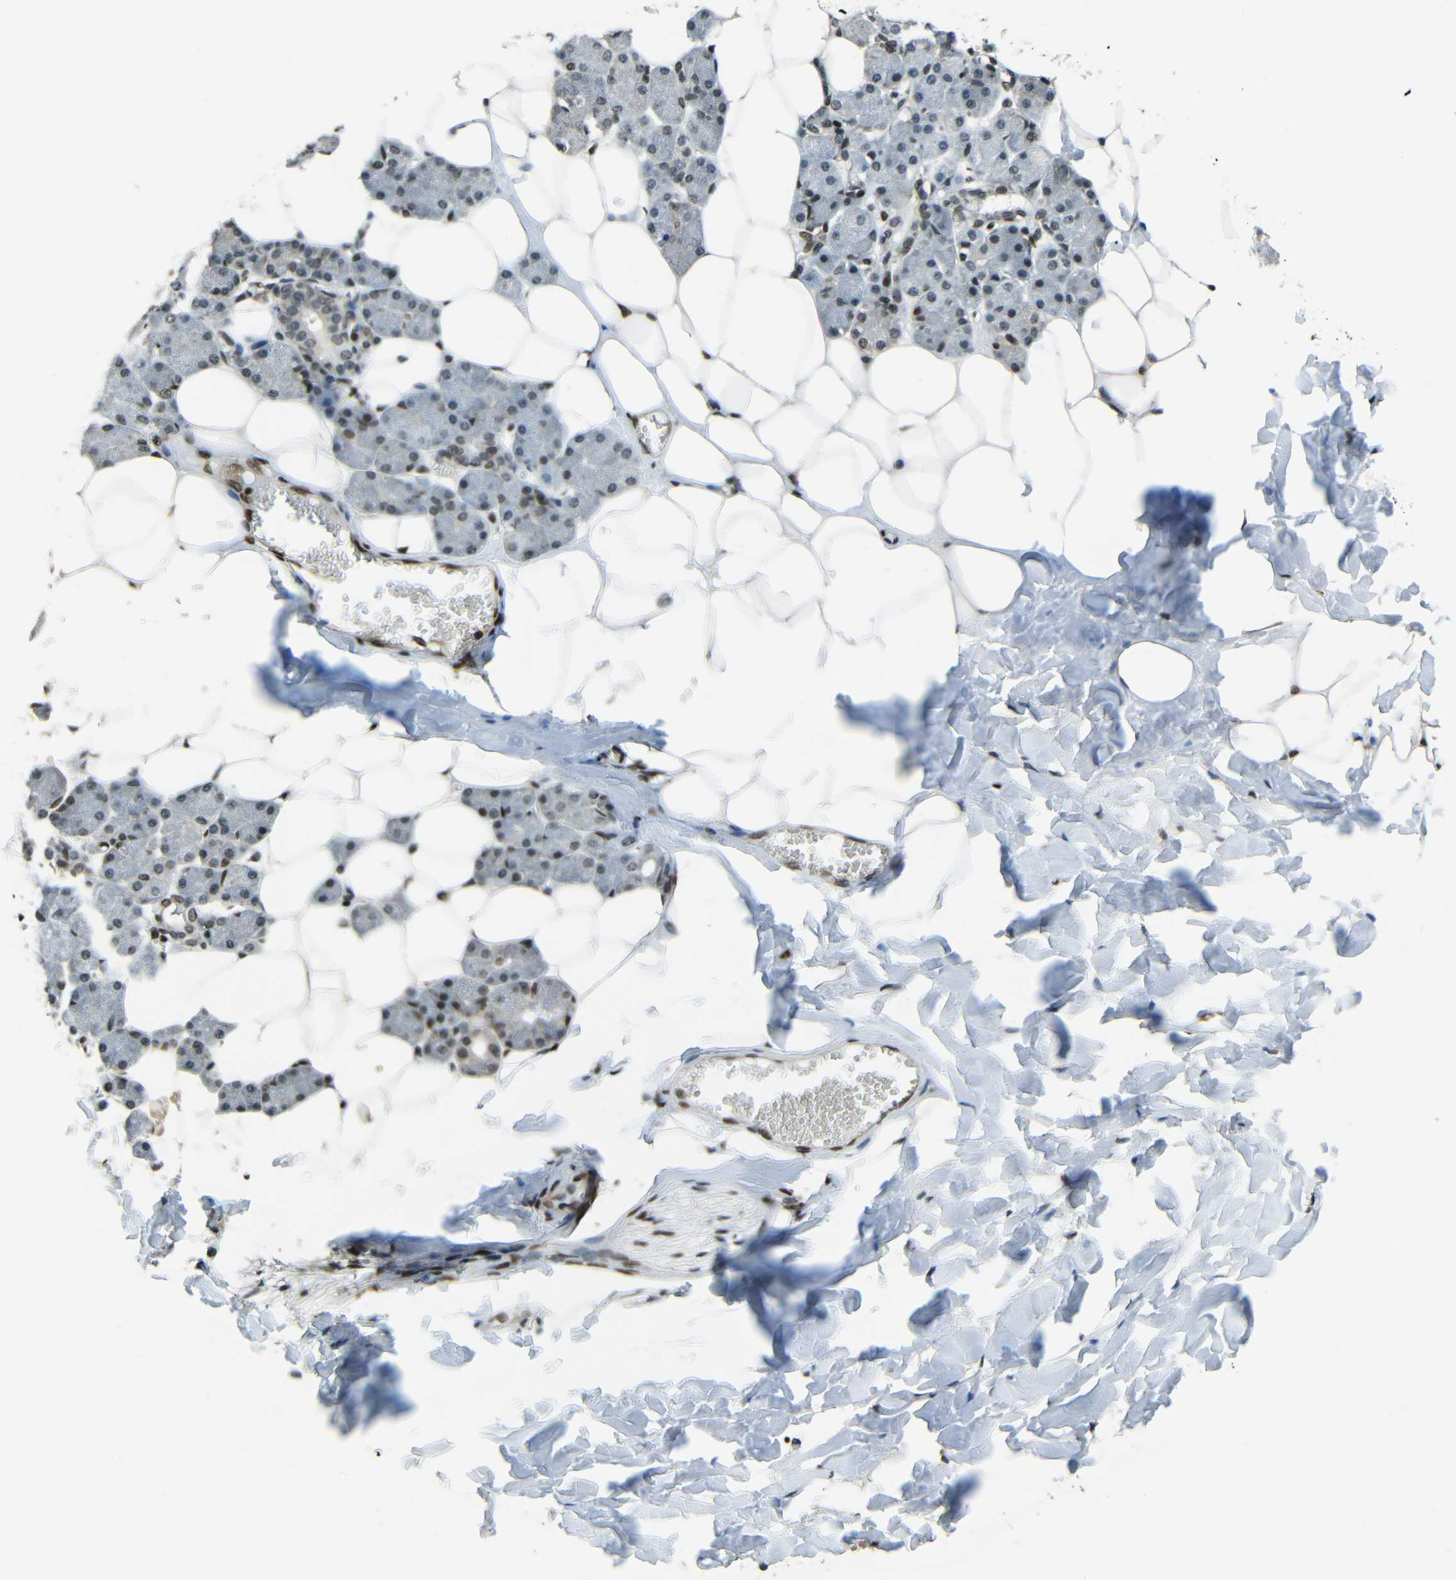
{"staining": {"intensity": "strong", "quantity": "25%-75%", "location": "nuclear"}, "tissue": "salivary gland", "cell_type": "Glandular cells", "image_type": "normal", "snomed": [{"axis": "morphology", "description": "Normal tissue, NOS"}, {"axis": "morphology", "description": "Adenoma, NOS"}, {"axis": "topography", "description": "Salivary gland"}], "caption": "Immunohistochemistry histopathology image of benign salivary gland stained for a protein (brown), which exhibits high levels of strong nuclear positivity in about 25%-75% of glandular cells.", "gene": "PSIP1", "patient": {"sex": "female", "age": 32}}